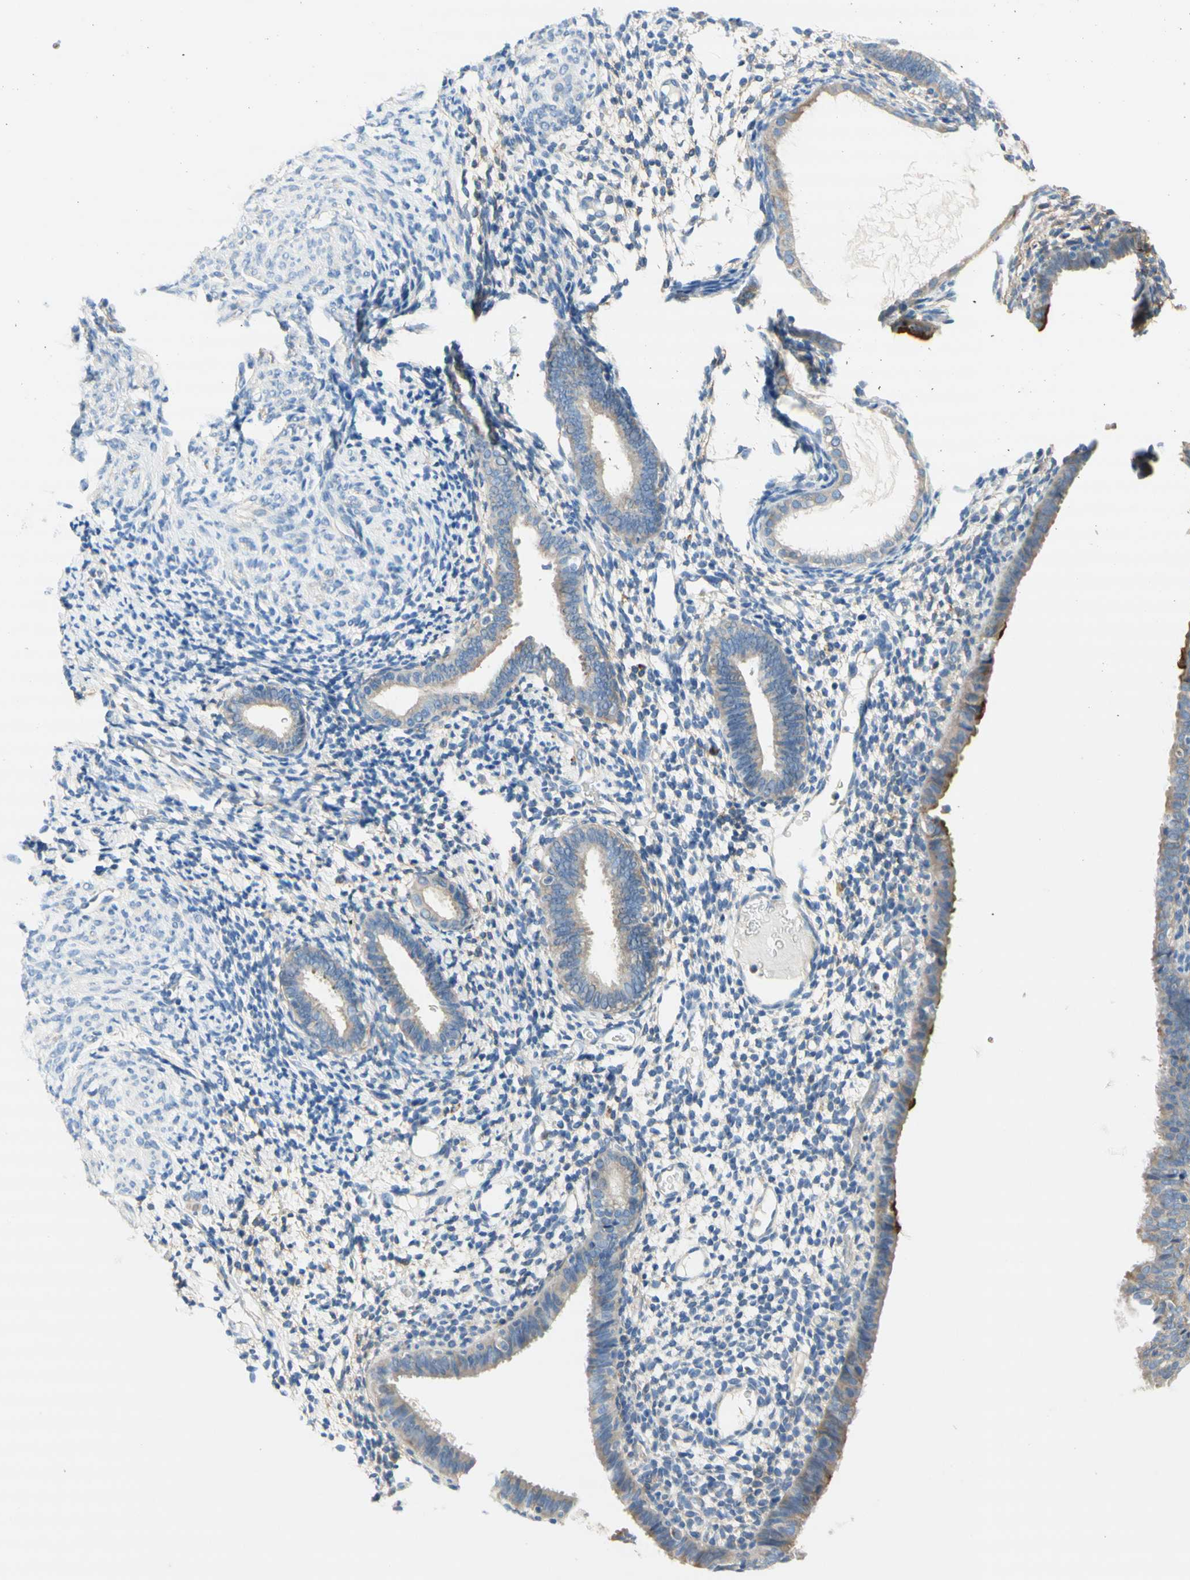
{"staining": {"intensity": "moderate", "quantity": "<25%", "location": "cytoplasmic/membranous"}, "tissue": "endometrium", "cell_type": "Cells in endometrial stroma", "image_type": "normal", "snomed": [{"axis": "morphology", "description": "Normal tissue, NOS"}, {"axis": "topography", "description": "Endometrium"}], "caption": "Moderate cytoplasmic/membranous expression is appreciated in approximately <25% of cells in endometrial stroma in unremarkable endometrium. (Brightfield microscopy of DAB IHC at high magnification).", "gene": "F3", "patient": {"sex": "female", "age": 61}}